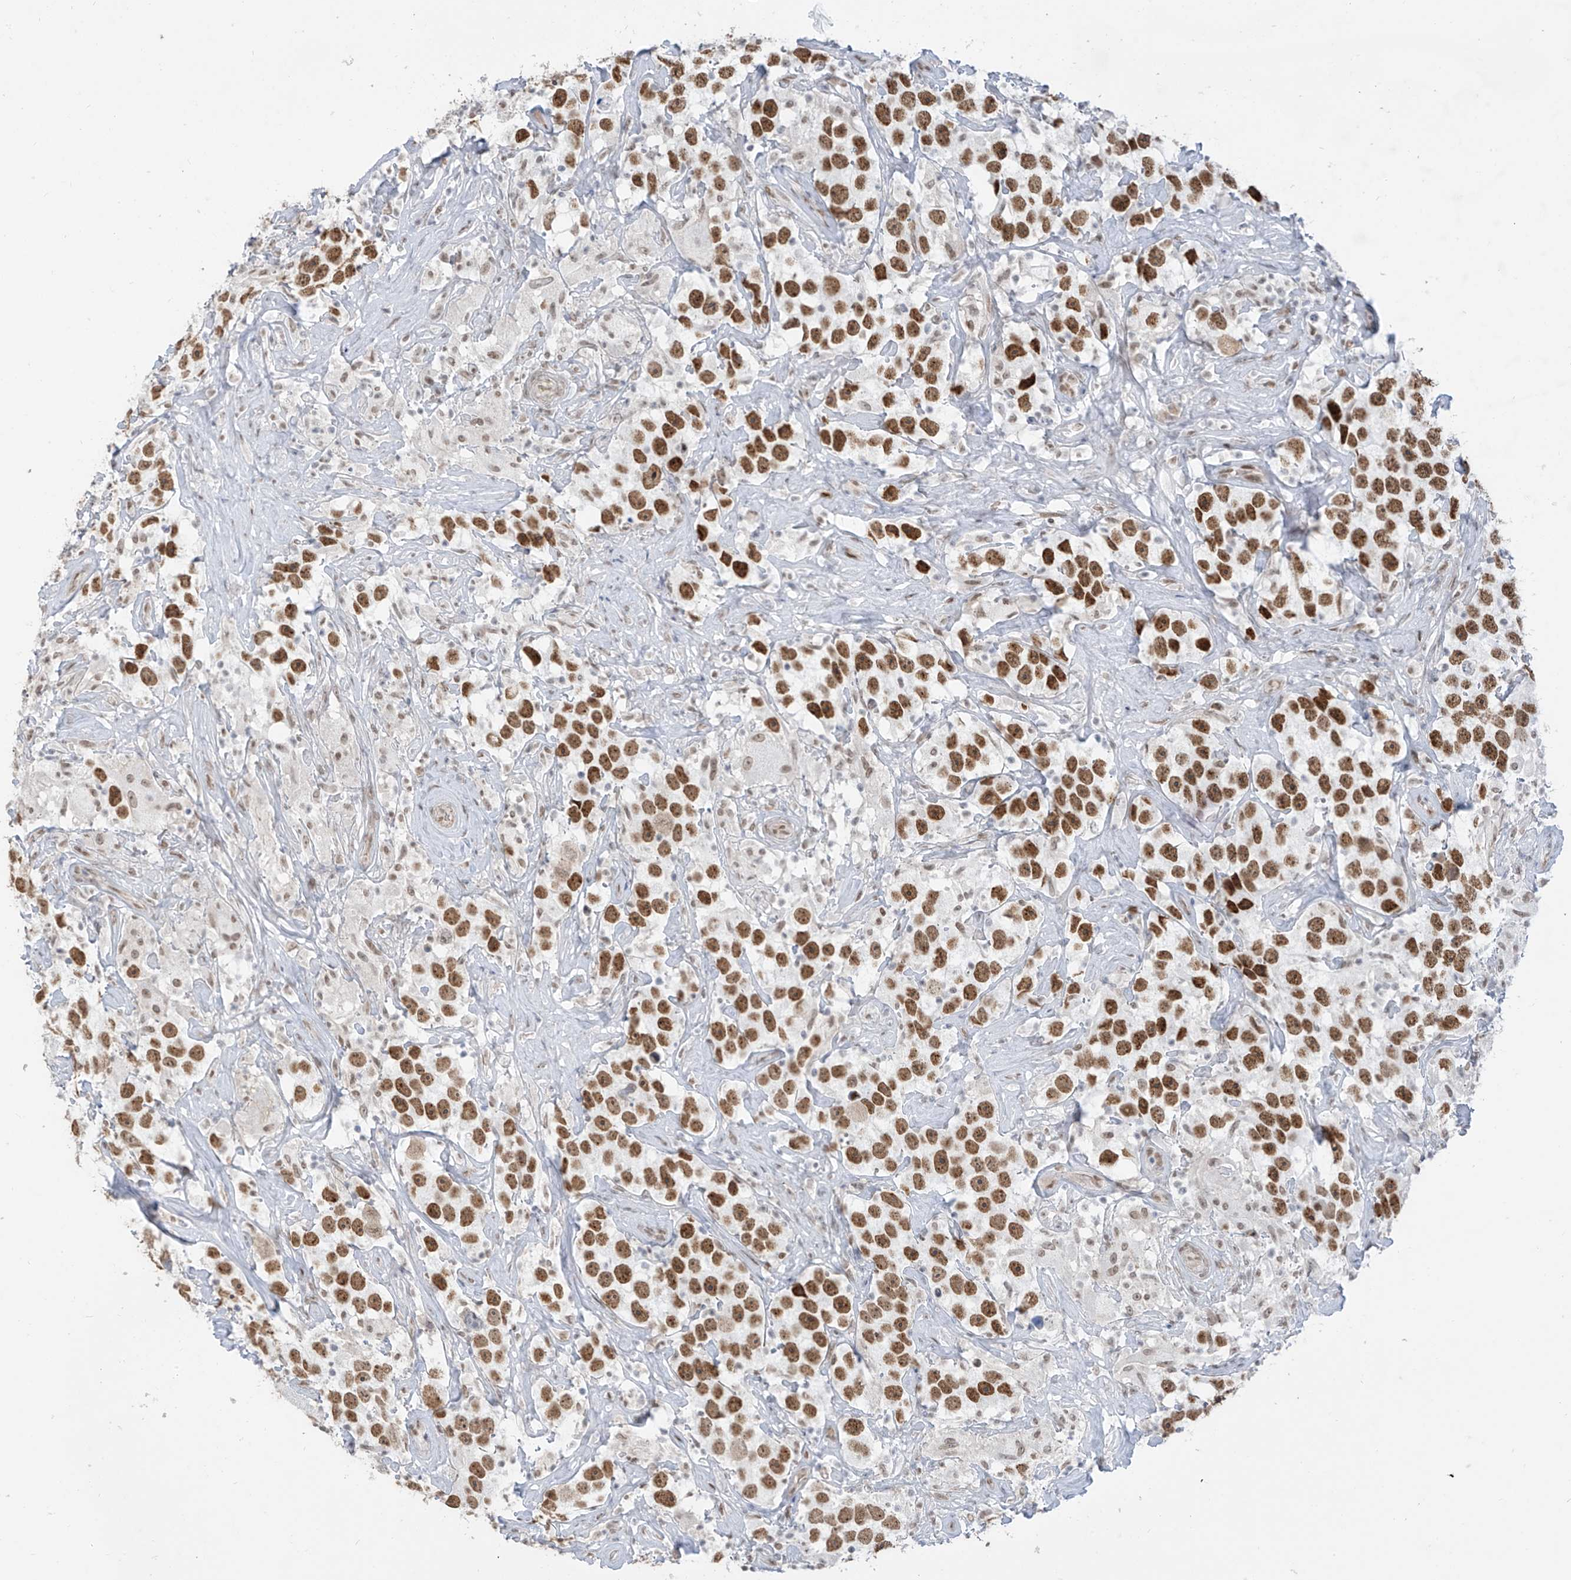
{"staining": {"intensity": "strong", "quantity": ">75%", "location": "nuclear"}, "tissue": "testis cancer", "cell_type": "Tumor cells", "image_type": "cancer", "snomed": [{"axis": "morphology", "description": "Seminoma, NOS"}, {"axis": "topography", "description": "Testis"}], "caption": "The immunohistochemical stain labels strong nuclear positivity in tumor cells of testis cancer tissue. Immunohistochemistry stains the protein of interest in brown and the nuclei are stained blue.", "gene": "MCM9", "patient": {"sex": "male", "age": 49}}